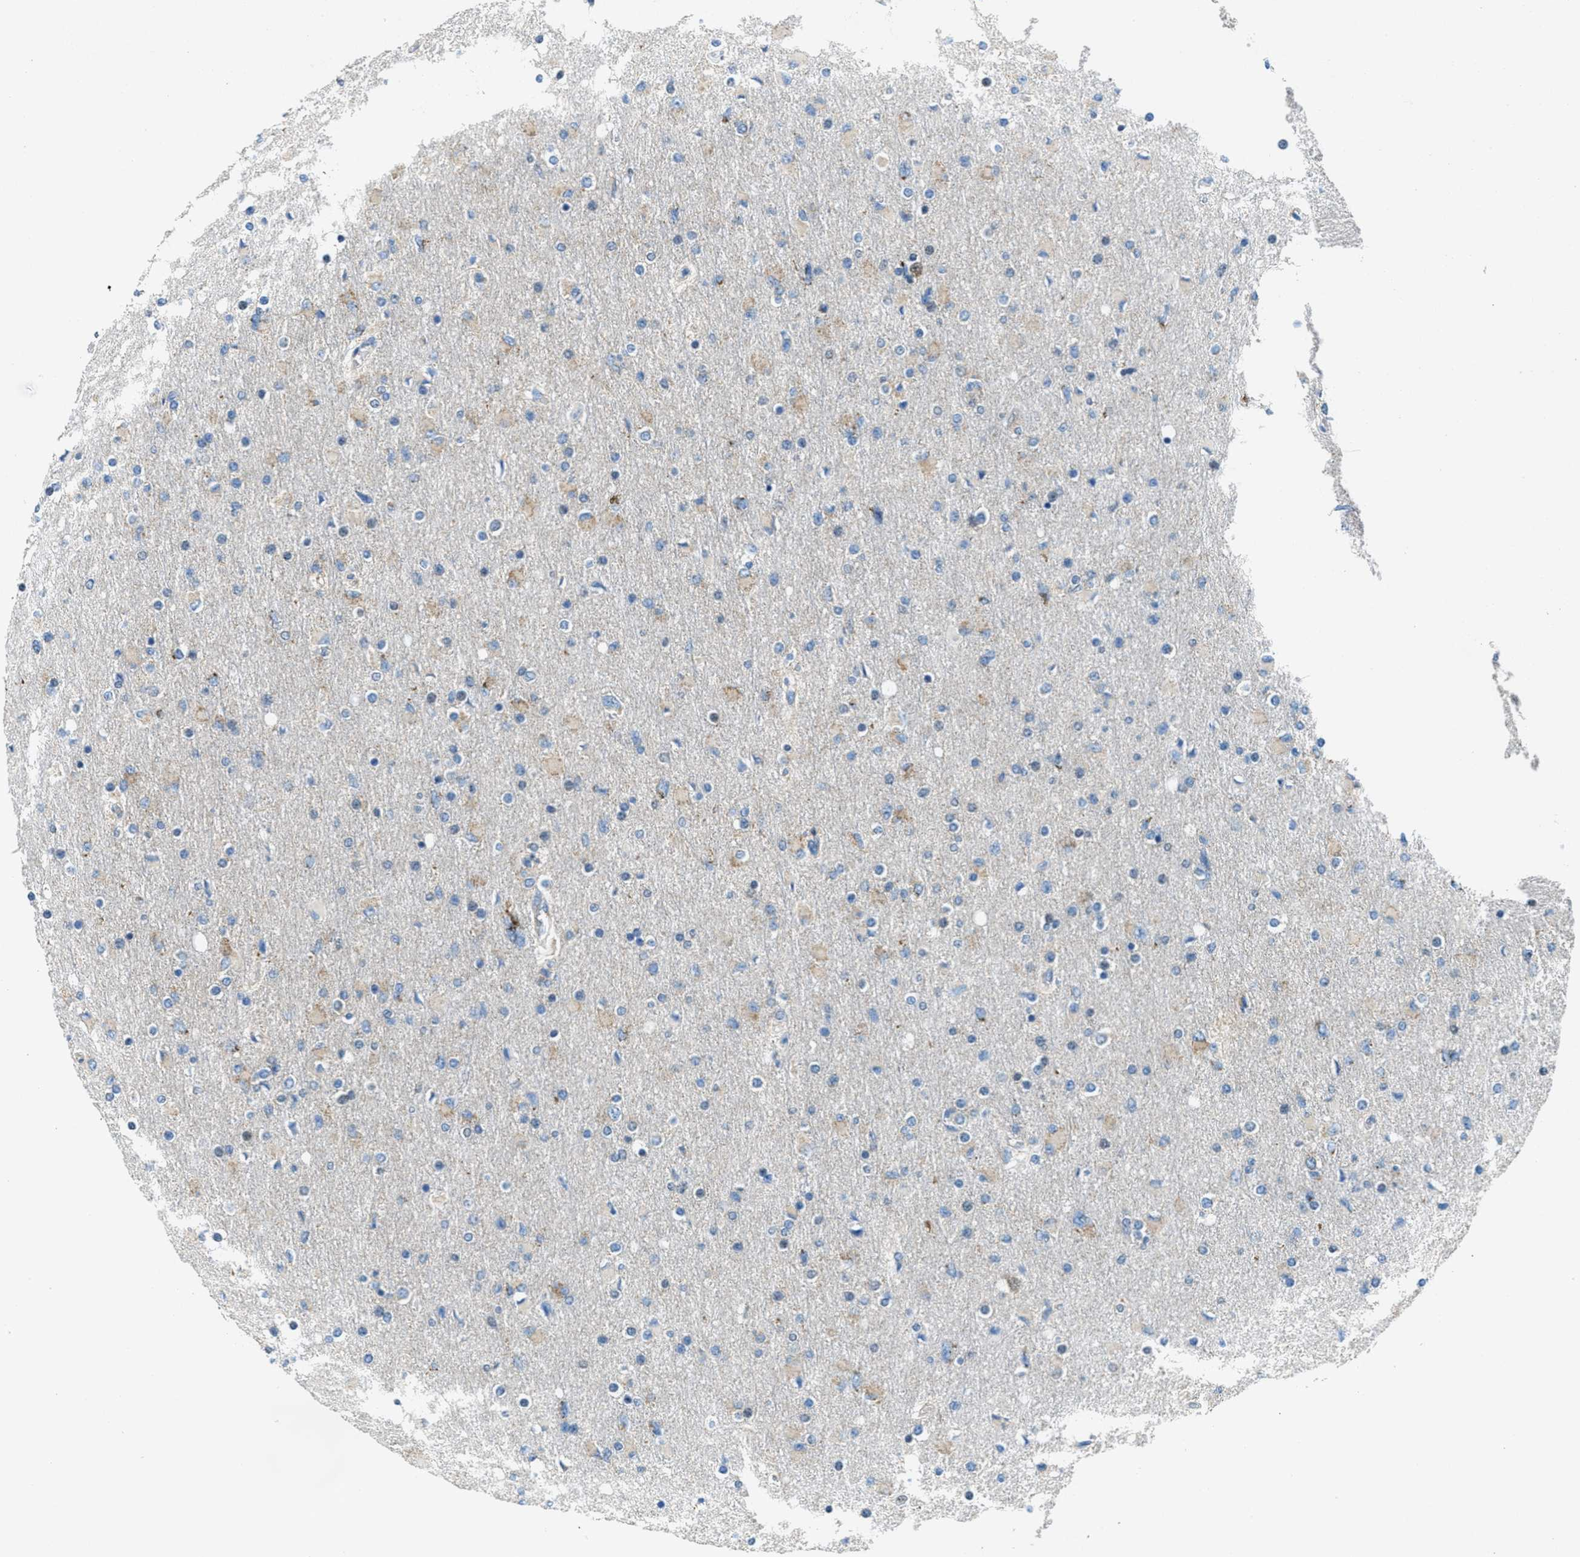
{"staining": {"intensity": "weak", "quantity": "<25%", "location": "cytoplasmic/membranous"}, "tissue": "glioma", "cell_type": "Tumor cells", "image_type": "cancer", "snomed": [{"axis": "morphology", "description": "Glioma, malignant, High grade"}, {"axis": "topography", "description": "Cerebral cortex"}], "caption": "Tumor cells show no significant staining in malignant glioma (high-grade).", "gene": "TOMM70", "patient": {"sex": "female", "age": 36}}